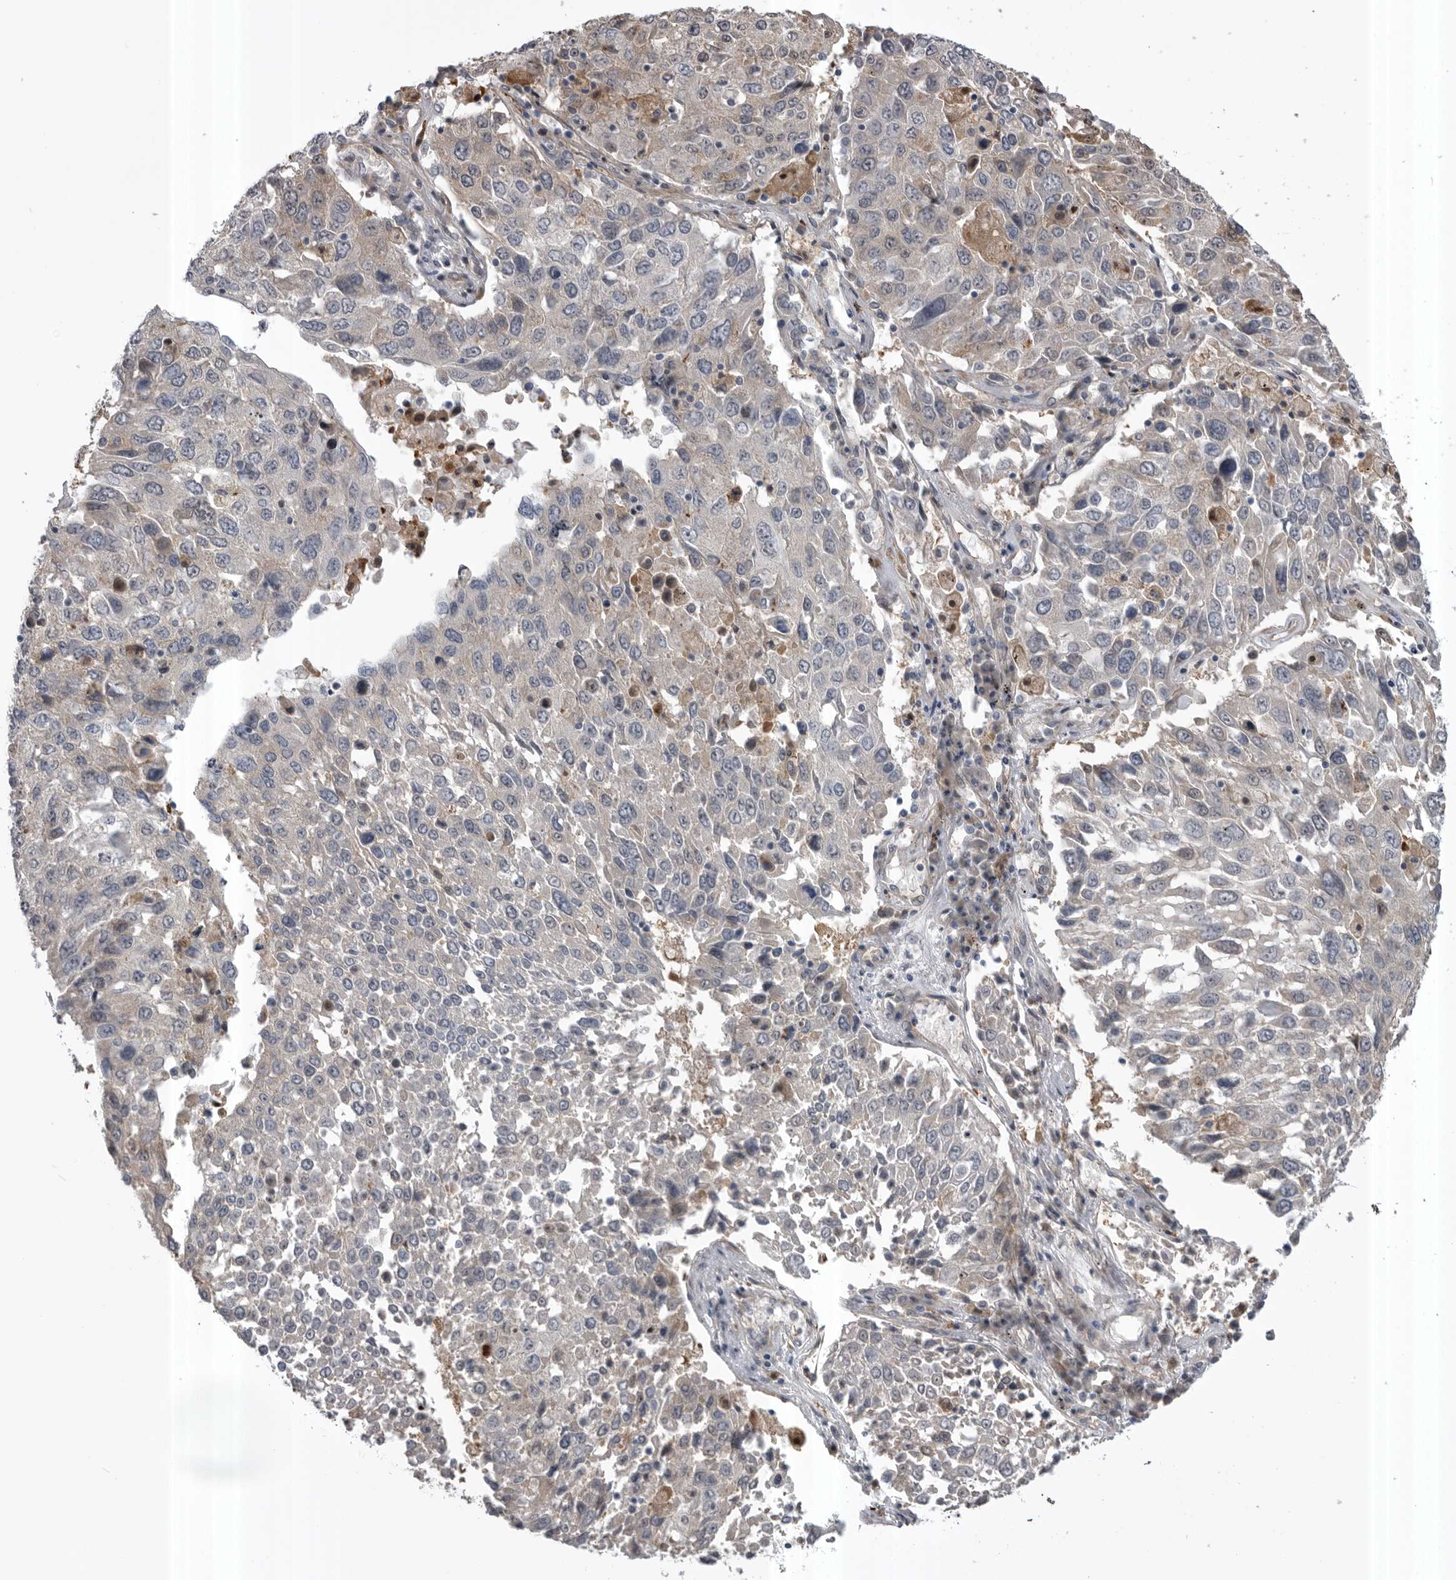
{"staining": {"intensity": "negative", "quantity": "none", "location": "none"}, "tissue": "lung cancer", "cell_type": "Tumor cells", "image_type": "cancer", "snomed": [{"axis": "morphology", "description": "Squamous cell carcinoma, NOS"}, {"axis": "topography", "description": "Lung"}], "caption": "Photomicrograph shows no significant protein expression in tumor cells of lung squamous cell carcinoma.", "gene": "RAB3GAP2", "patient": {"sex": "male", "age": 65}}